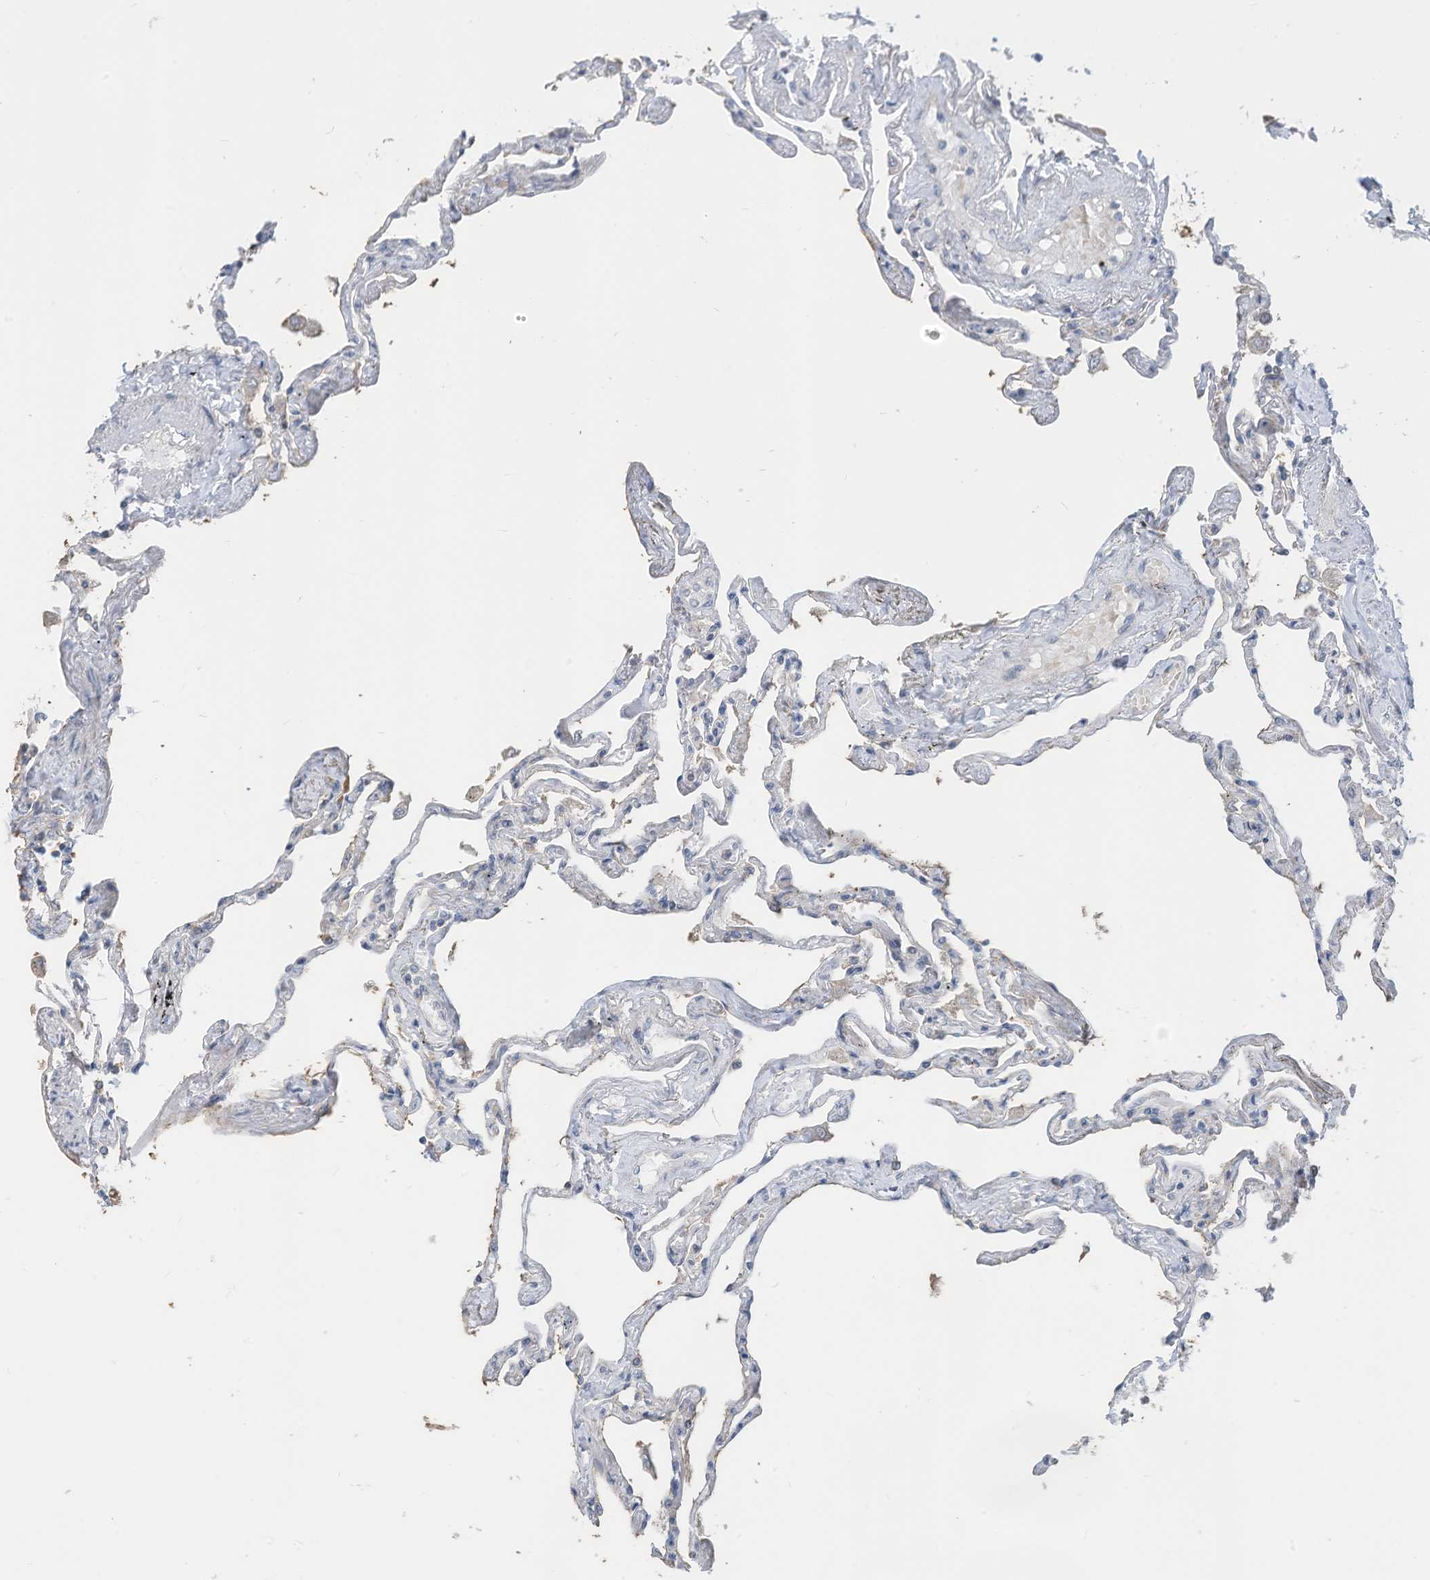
{"staining": {"intensity": "negative", "quantity": "none", "location": "none"}, "tissue": "lung", "cell_type": "Alveolar cells", "image_type": "normal", "snomed": [{"axis": "morphology", "description": "Normal tissue, NOS"}, {"axis": "topography", "description": "Lung"}], "caption": "Alveolar cells show no significant staining in unremarkable lung. (IHC, brightfield microscopy, high magnification).", "gene": "LDAH", "patient": {"sex": "female", "age": 67}}